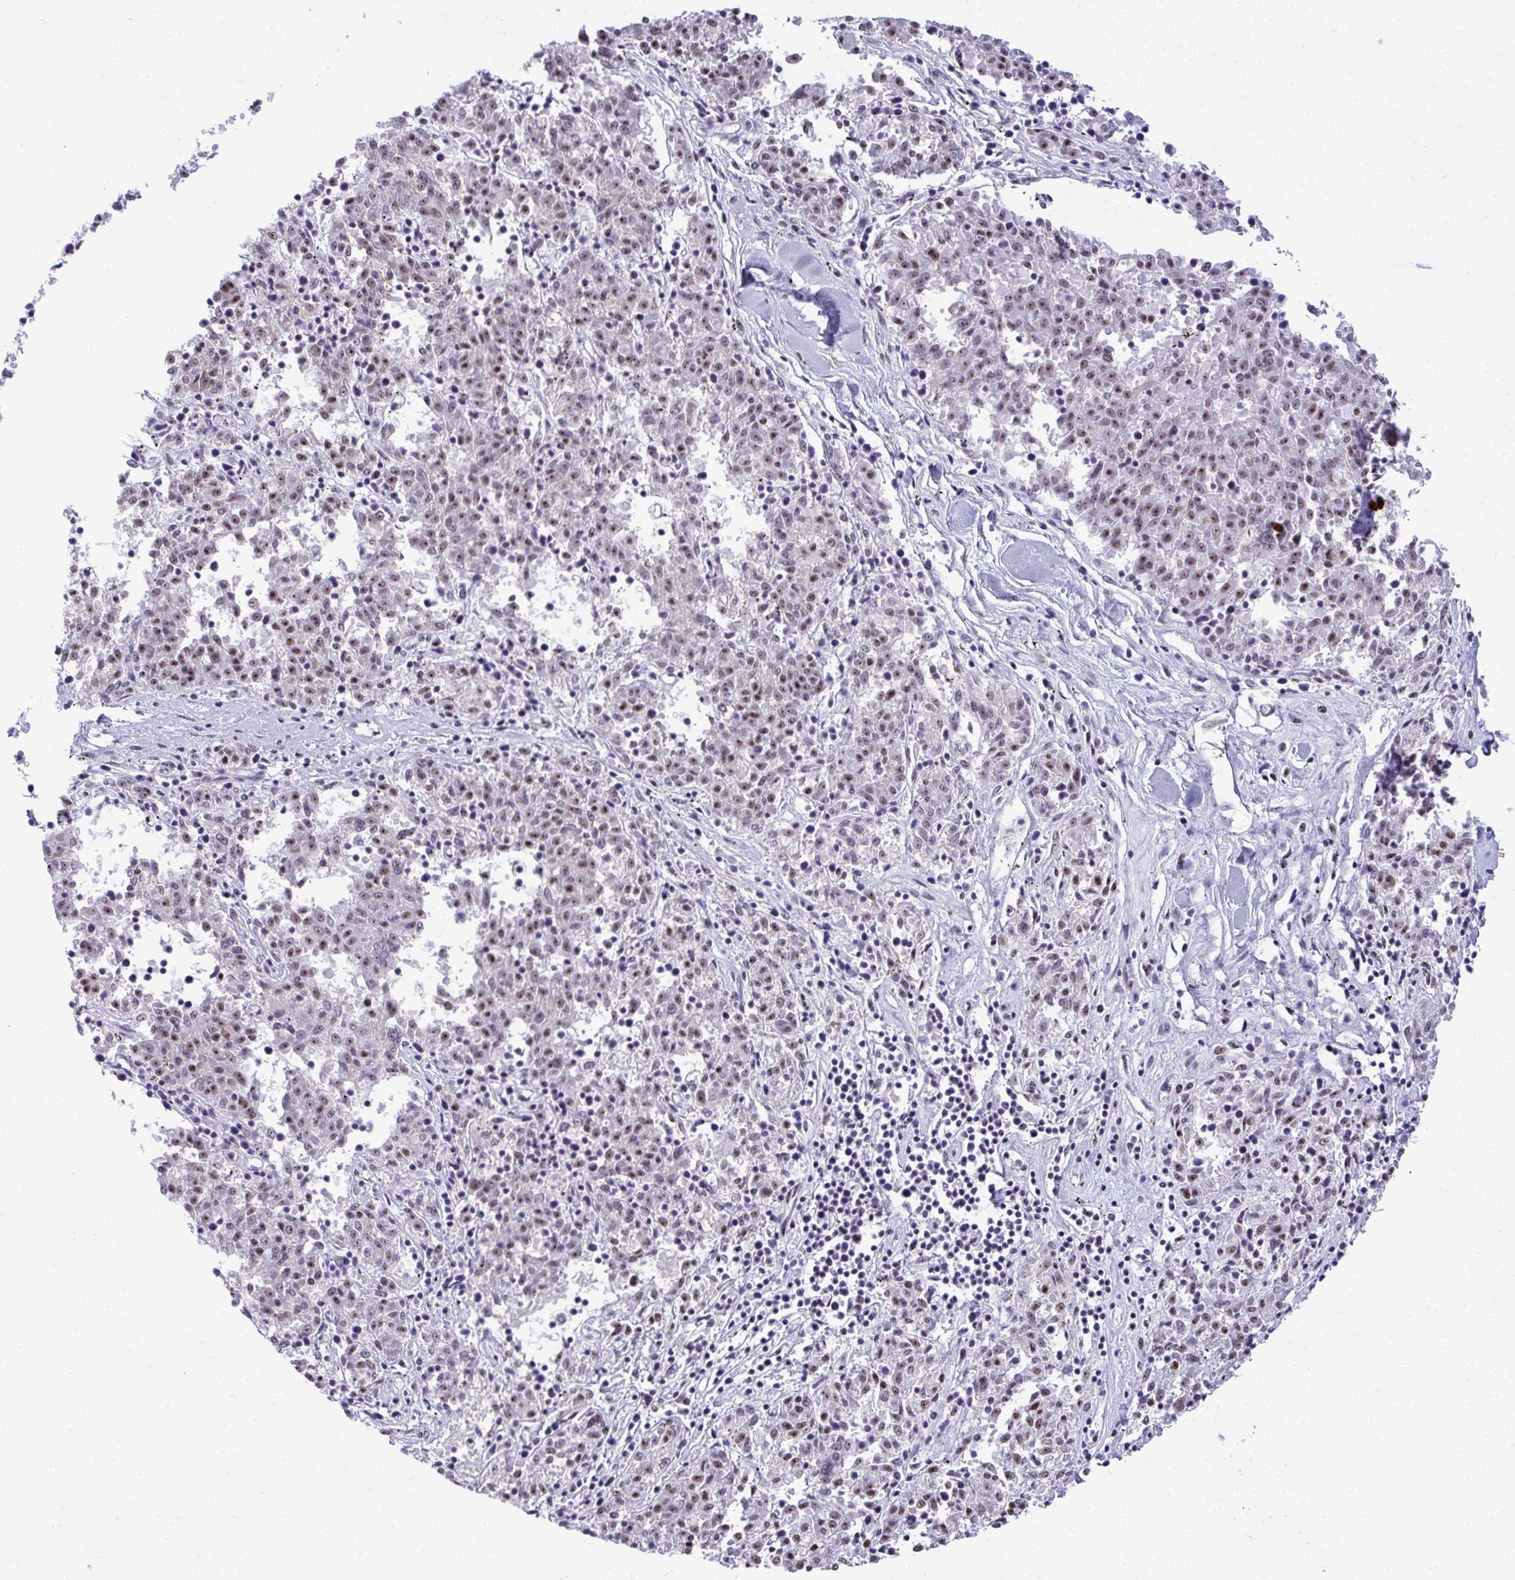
{"staining": {"intensity": "moderate", "quantity": ">75%", "location": "nuclear"}, "tissue": "melanoma", "cell_type": "Tumor cells", "image_type": "cancer", "snomed": [{"axis": "morphology", "description": "Malignant melanoma, NOS"}, {"axis": "topography", "description": "Skin"}], "caption": "A photomicrograph of melanoma stained for a protein shows moderate nuclear brown staining in tumor cells.", "gene": "PELP1", "patient": {"sex": "female", "age": 72}}